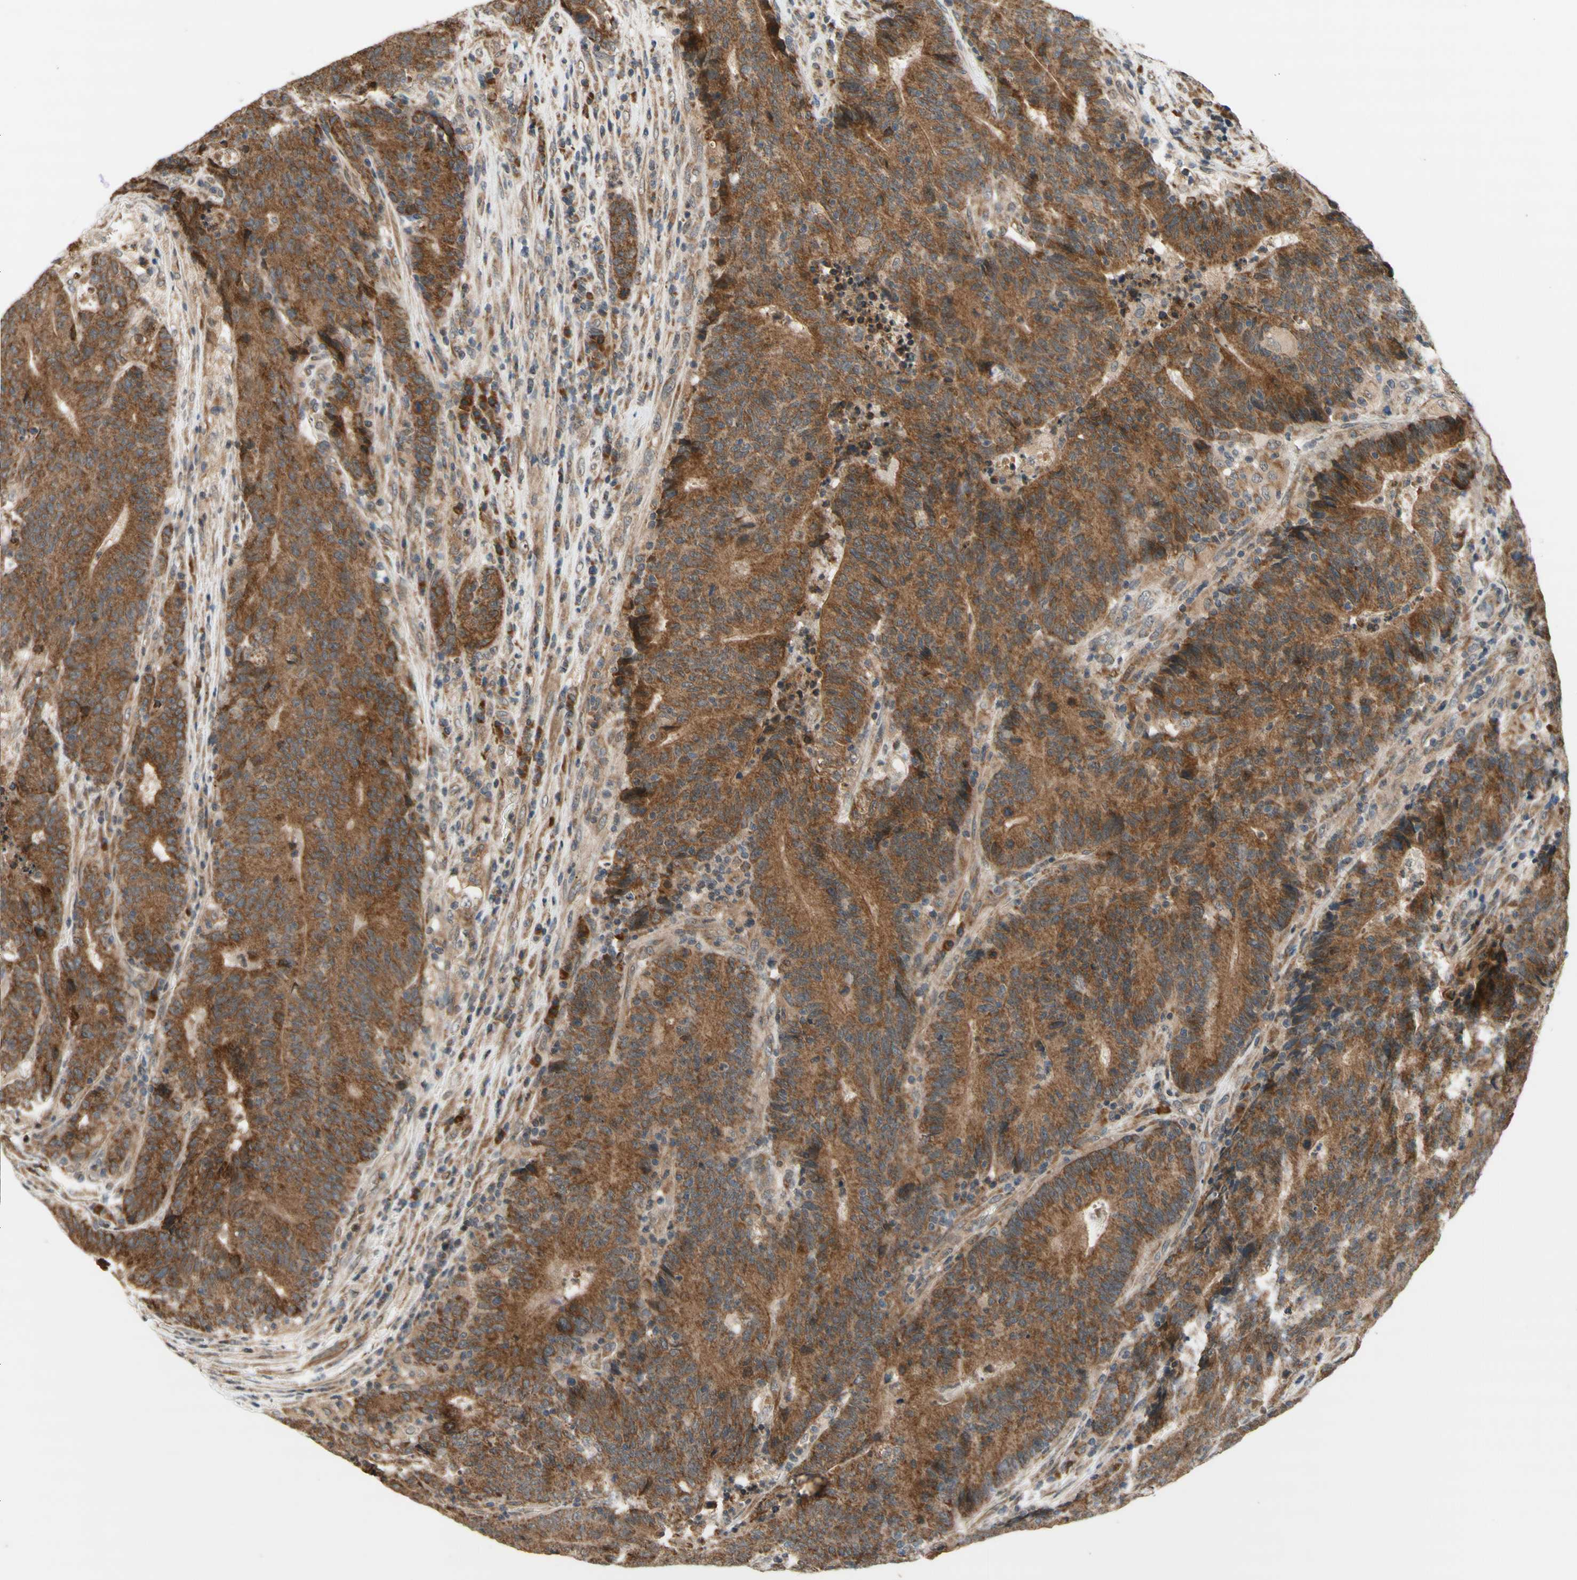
{"staining": {"intensity": "strong", "quantity": ">75%", "location": "cytoplasmic/membranous"}, "tissue": "colorectal cancer", "cell_type": "Tumor cells", "image_type": "cancer", "snomed": [{"axis": "morphology", "description": "Normal tissue, NOS"}, {"axis": "morphology", "description": "Adenocarcinoma, NOS"}, {"axis": "topography", "description": "Colon"}], "caption": "Colorectal adenocarcinoma stained with immunohistochemistry displays strong cytoplasmic/membranous positivity in about >75% of tumor cells.", "gene": "DDOST", "patient": {"sex": "female", "age": 75}}